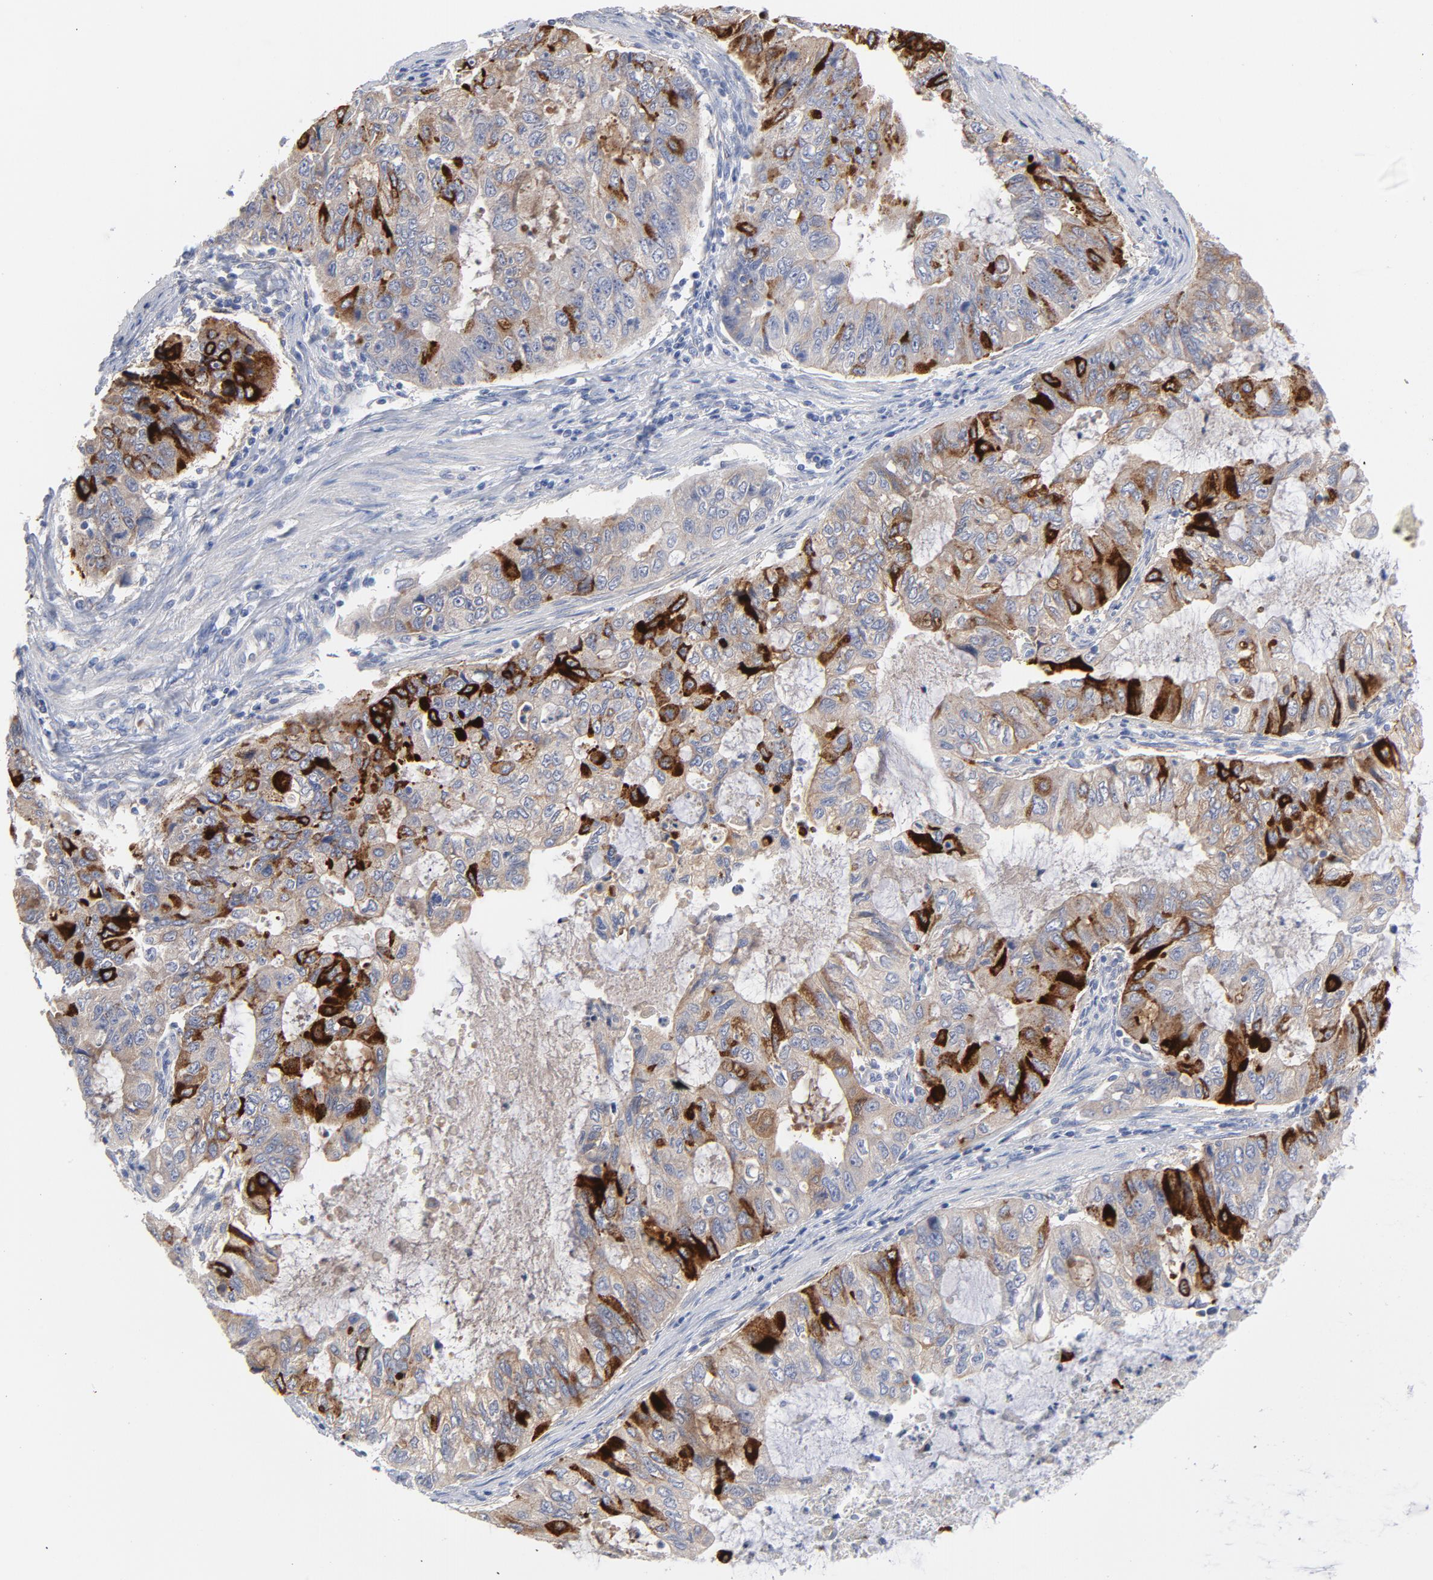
{"staining": {"intensity": "strong", "quantity": ">75%", "location": "cytoplasmic/membranous"}, "tissue": "stomach cancer", "cell_type": "Tumor cells", "image_type": "cancer", "snomed": [{"axis": "morphology", "description": "Adenocarcinoma, NOS"}, {"axis": "topography", "description": "Stomach, upper"}], "caption": "The image demonstrates immunohistochemical staining of stomach adenocarcinoma. There is strong cytoplasmic/membranous expression is present in about >75% of tumor cells.", "gene": "CPE", "patient": {"sex": "female", "age": 52}}